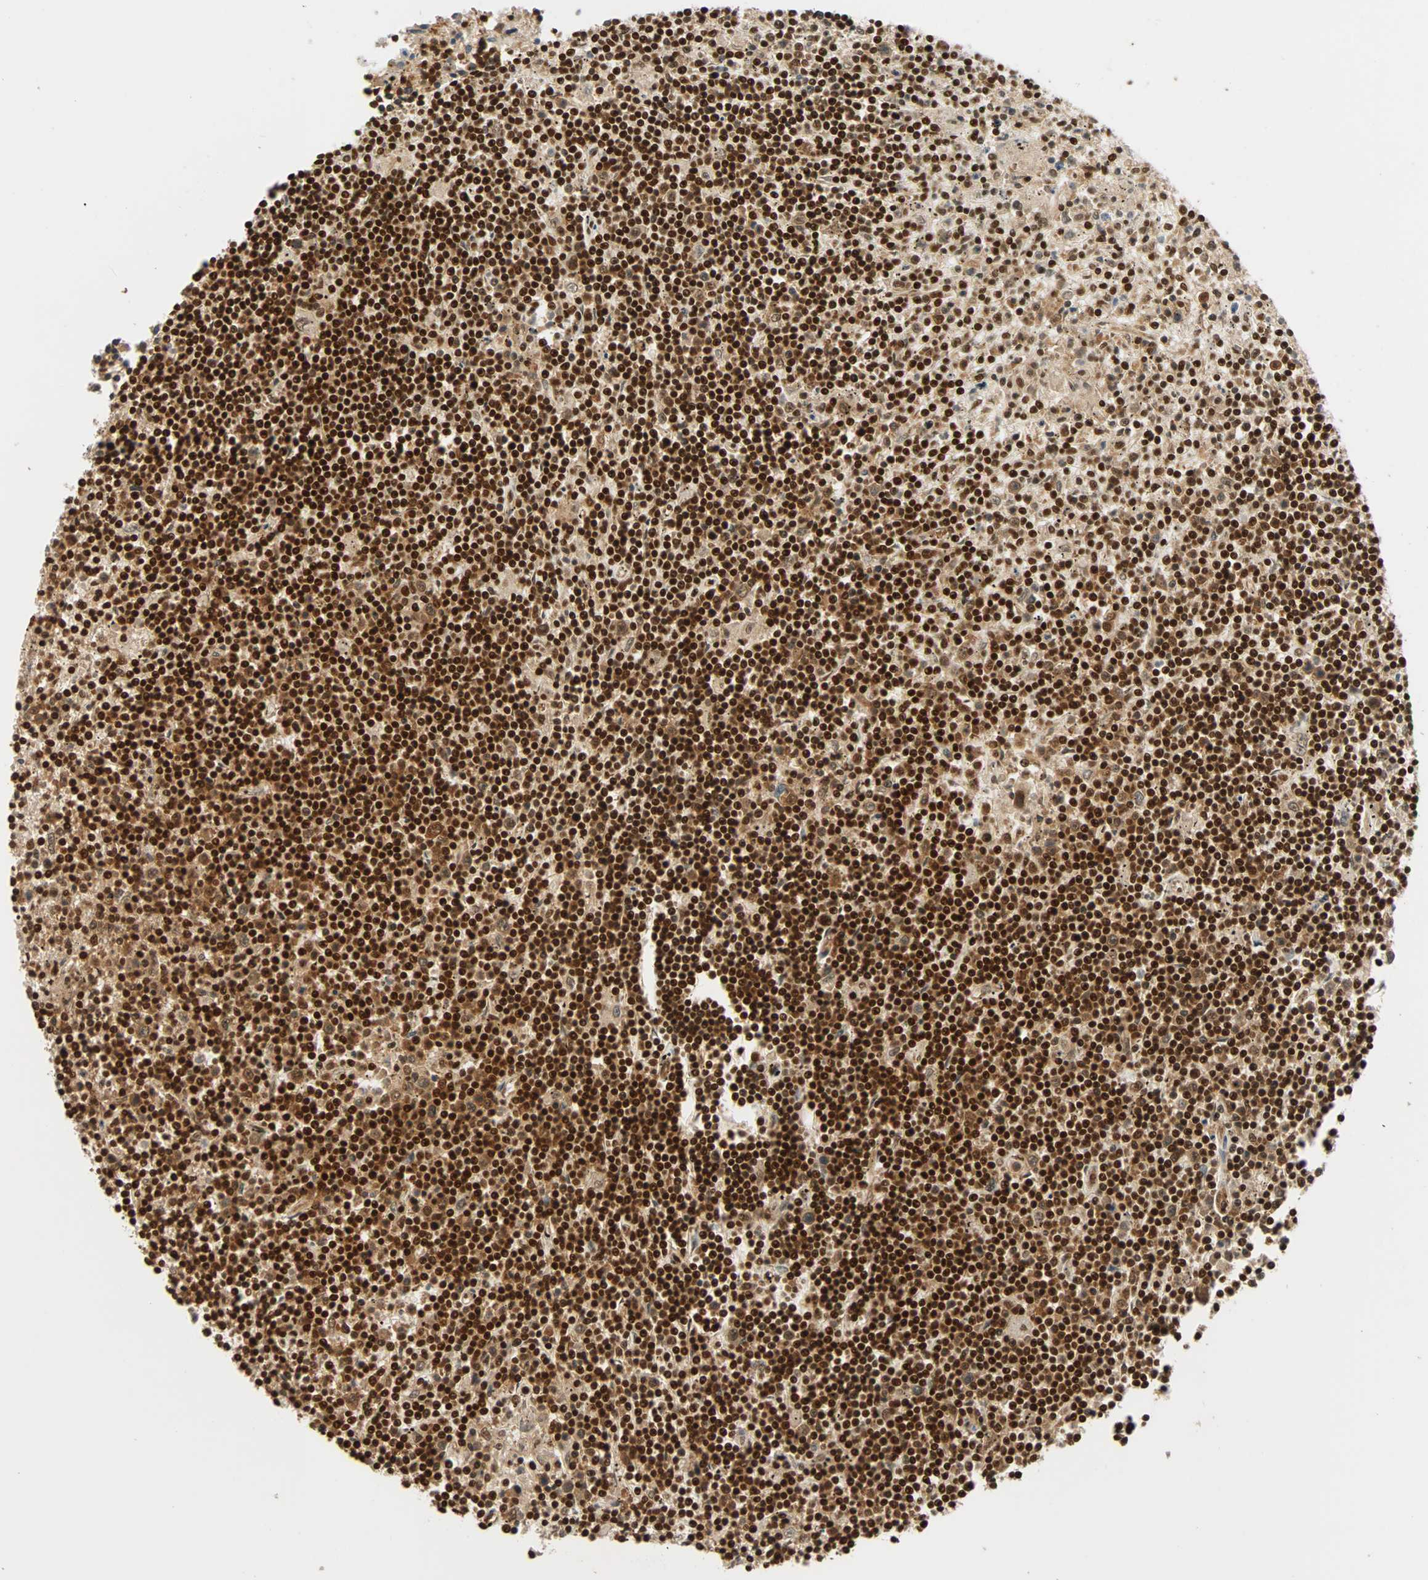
{"staining": {"intensity": "strong", "quantity": ">75%", "location": "cytoplasmic/membranous,nuclear"}, "tissue": "lymphoma", "cell_type": "Tumor cells", "image_type": "cancer", "snomed": [{"axis": "morphology", "description": "Malignant lymphoma, non-Hodgkin's type, Low grade"}, {"axis": "topography", "description": "Spleen"}], "caption": "A brown stain shows strong cytoplasmic/membranous and nuclear expression of a protein in lymphoma tumor cells.", "gene": "CDK12", "patient": {"sex": "male", "age": 76}}